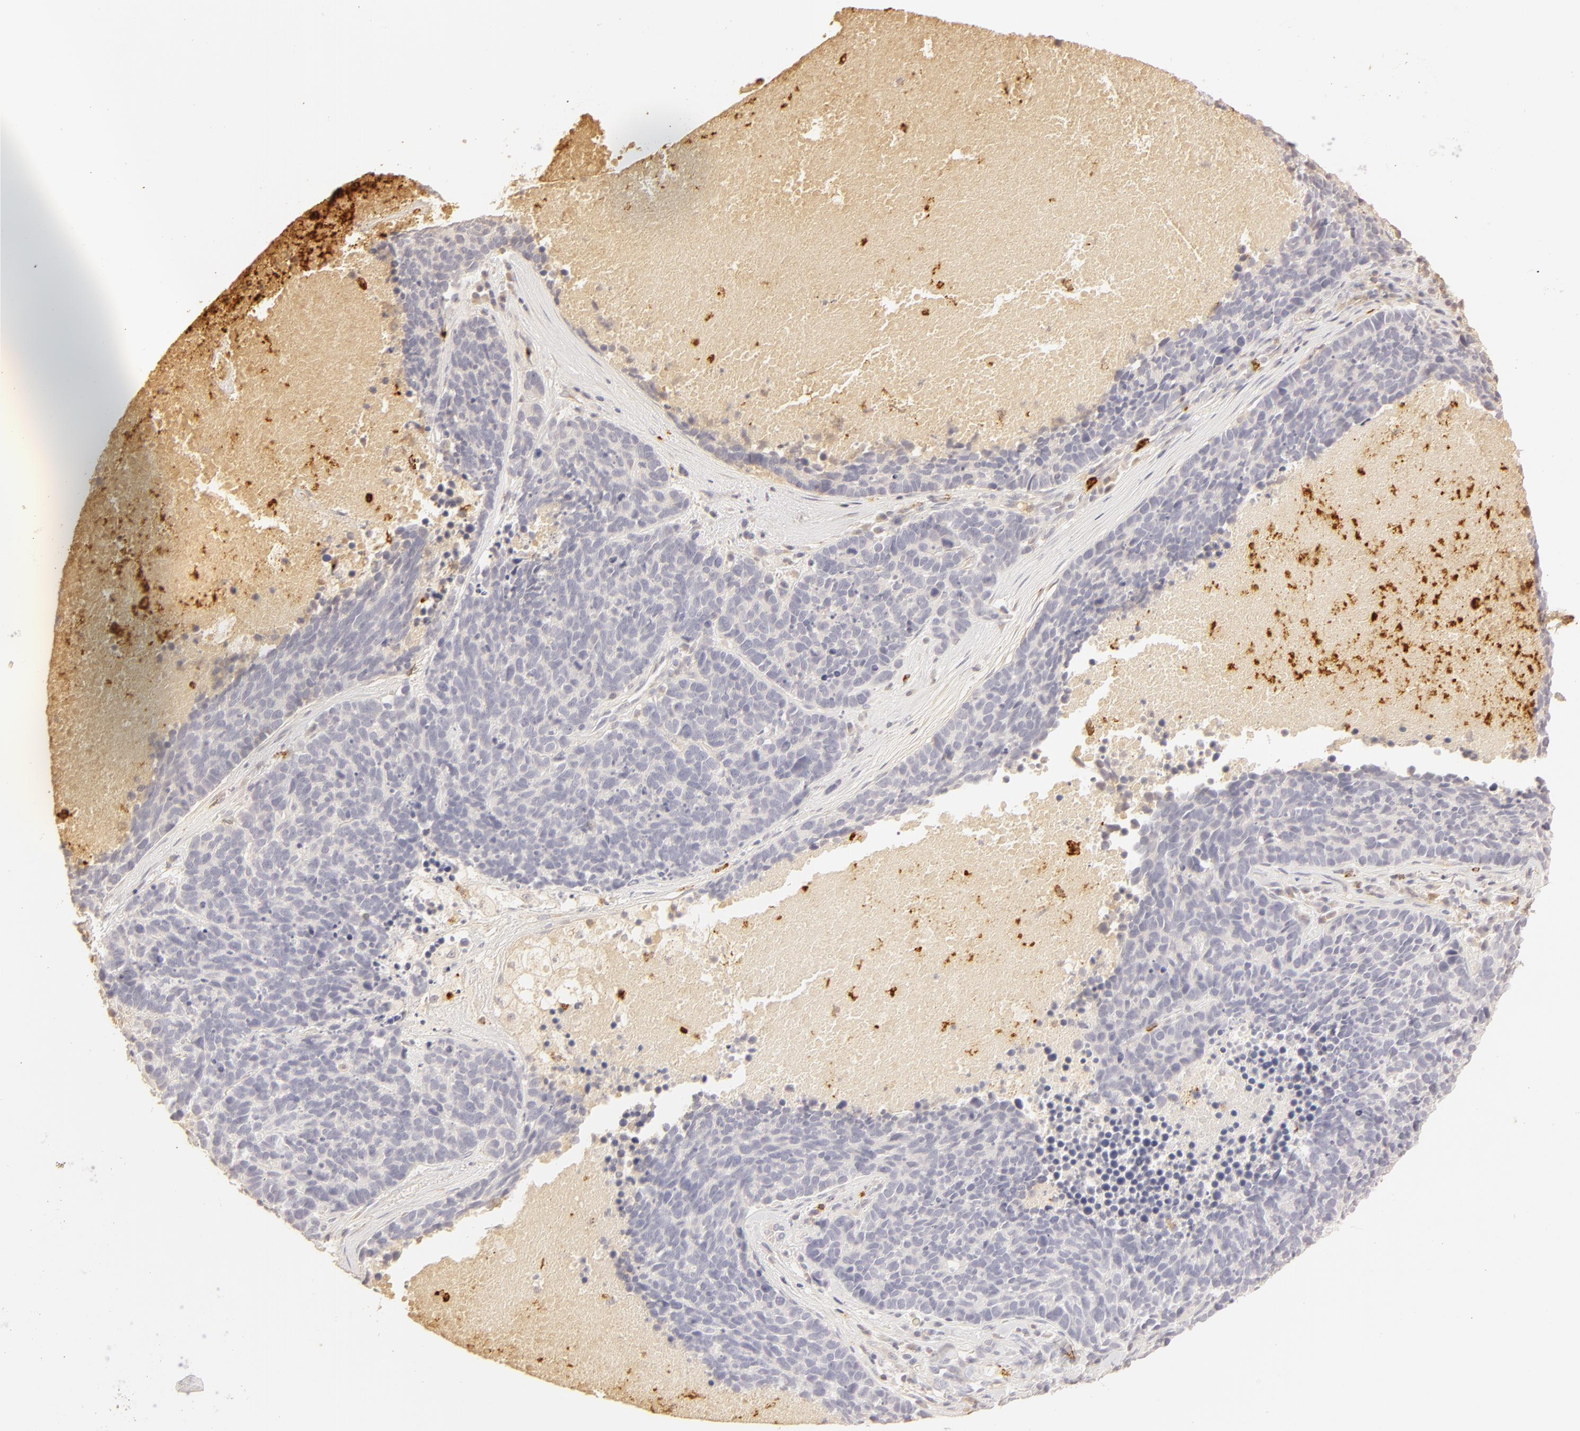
{"staining": {"intensity": "negative", "quantity": "none", "location": "none"}, "tissue": "lung cancer", "cell_type": "Tumor cells", "image_type": "cancer", "snomed": [{"axis": "morphology", "description": "Neoplasm, malignant, NOS"}, {"axis": "topography", "description": "Lung"}], "caption": "A high-resolution photomicrograph shows IHC staining of lung cancer (neoplasm (malignant)), which displays no significant staining in tumor cells.", "gene": "C1R", "patient": {"sex": "female", "age": 75}}